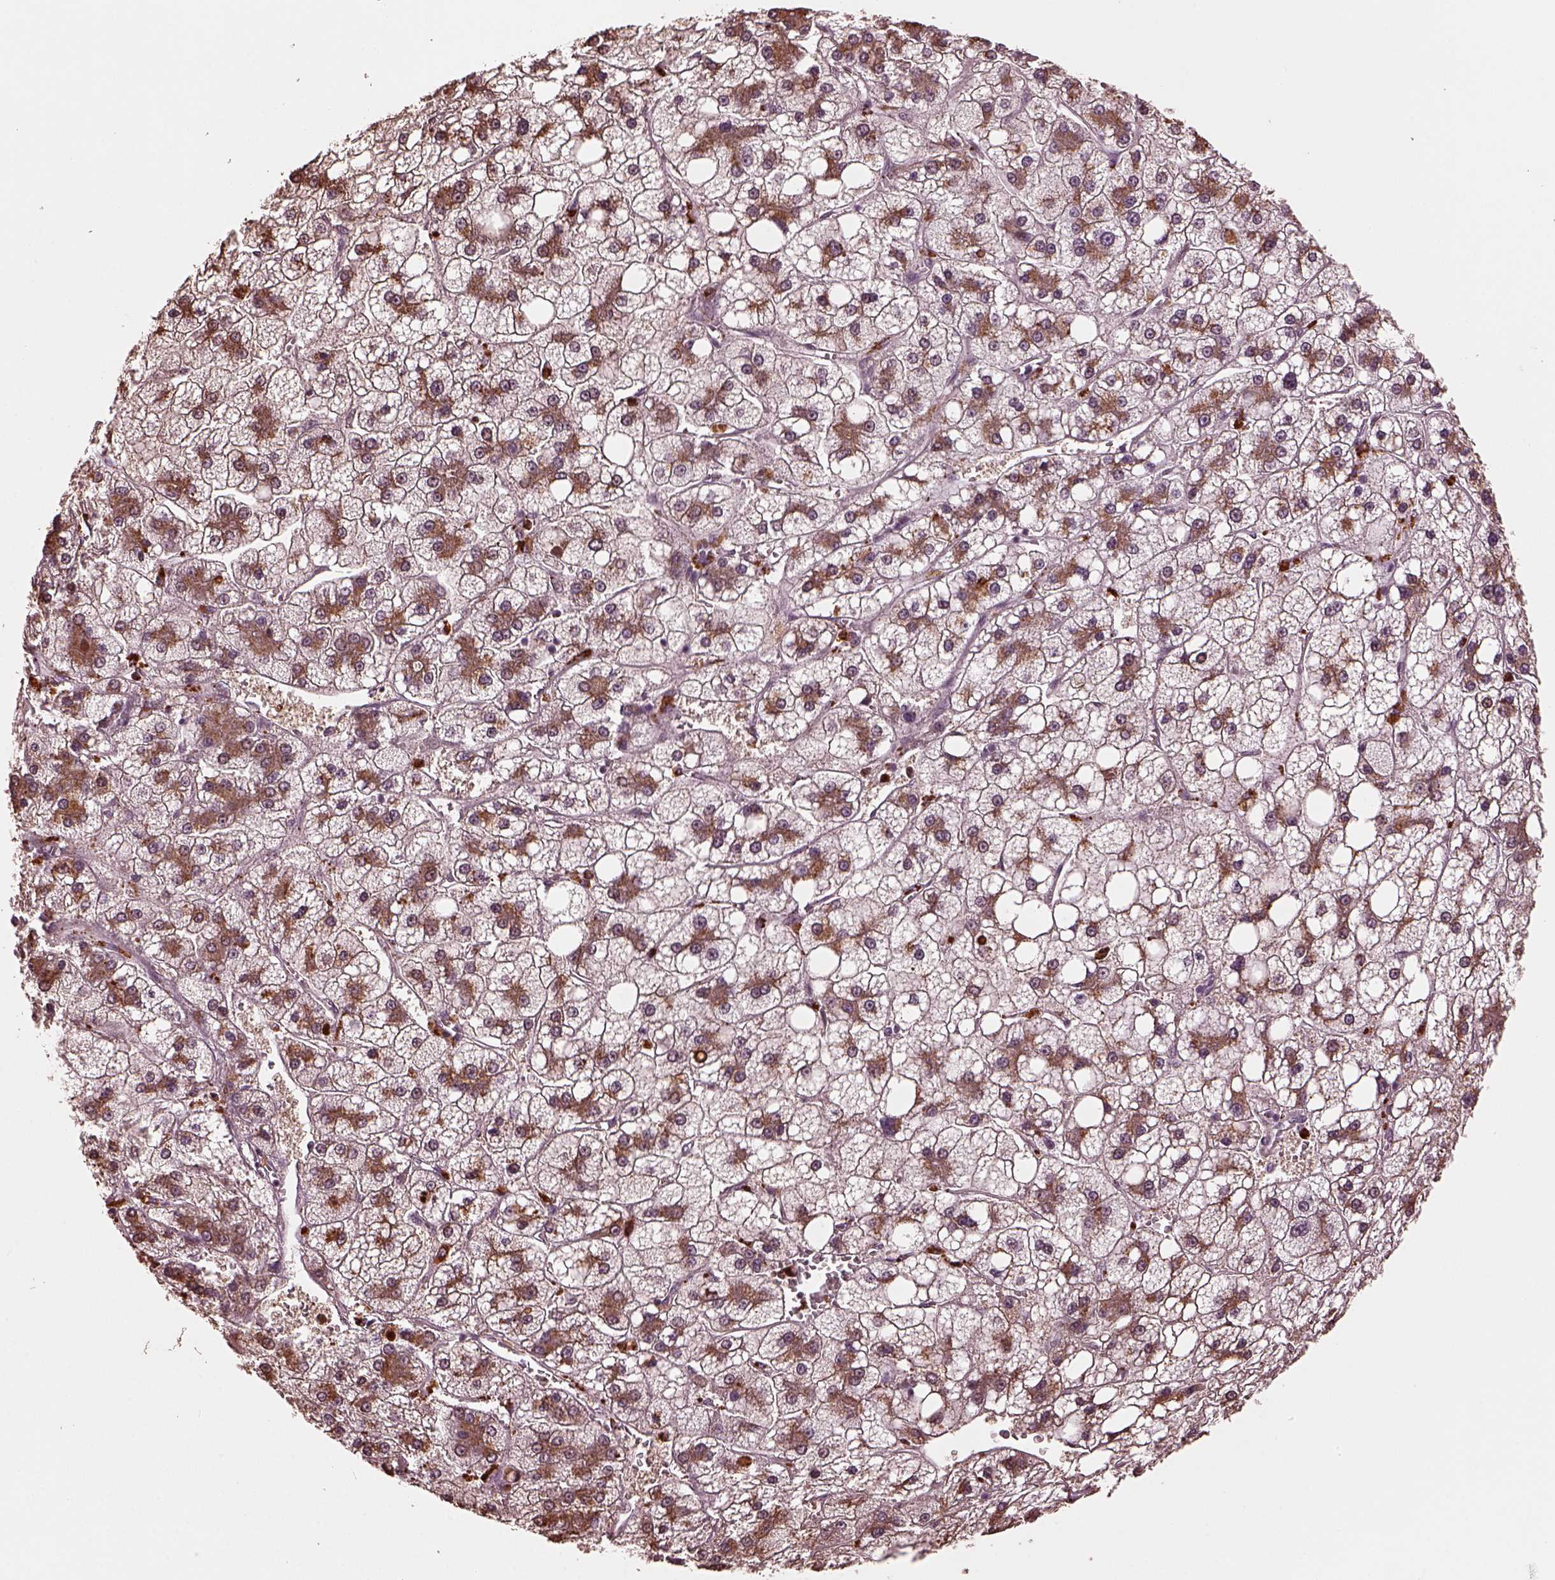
{"staining": {"intensity": "moderate", "quantity": ">75%", "location": "cytoplasmic/membranous"}, "tissue": "liver cancer", "cell_type": "Tumor cells", "image_type": "cancer", "snomed": [{"axis": "morphology", "description": "Carcinoma, Hepatocellular, NOS"}, {"axis": "topography", "description": "Liver"}], "caption": "Liver cancer tissue displays moderate cytoplasmic/membranous staining in approximately >75% of tumor cells", "gene": "RUFY3", "patient": {"sex": "male", "age": 73}}